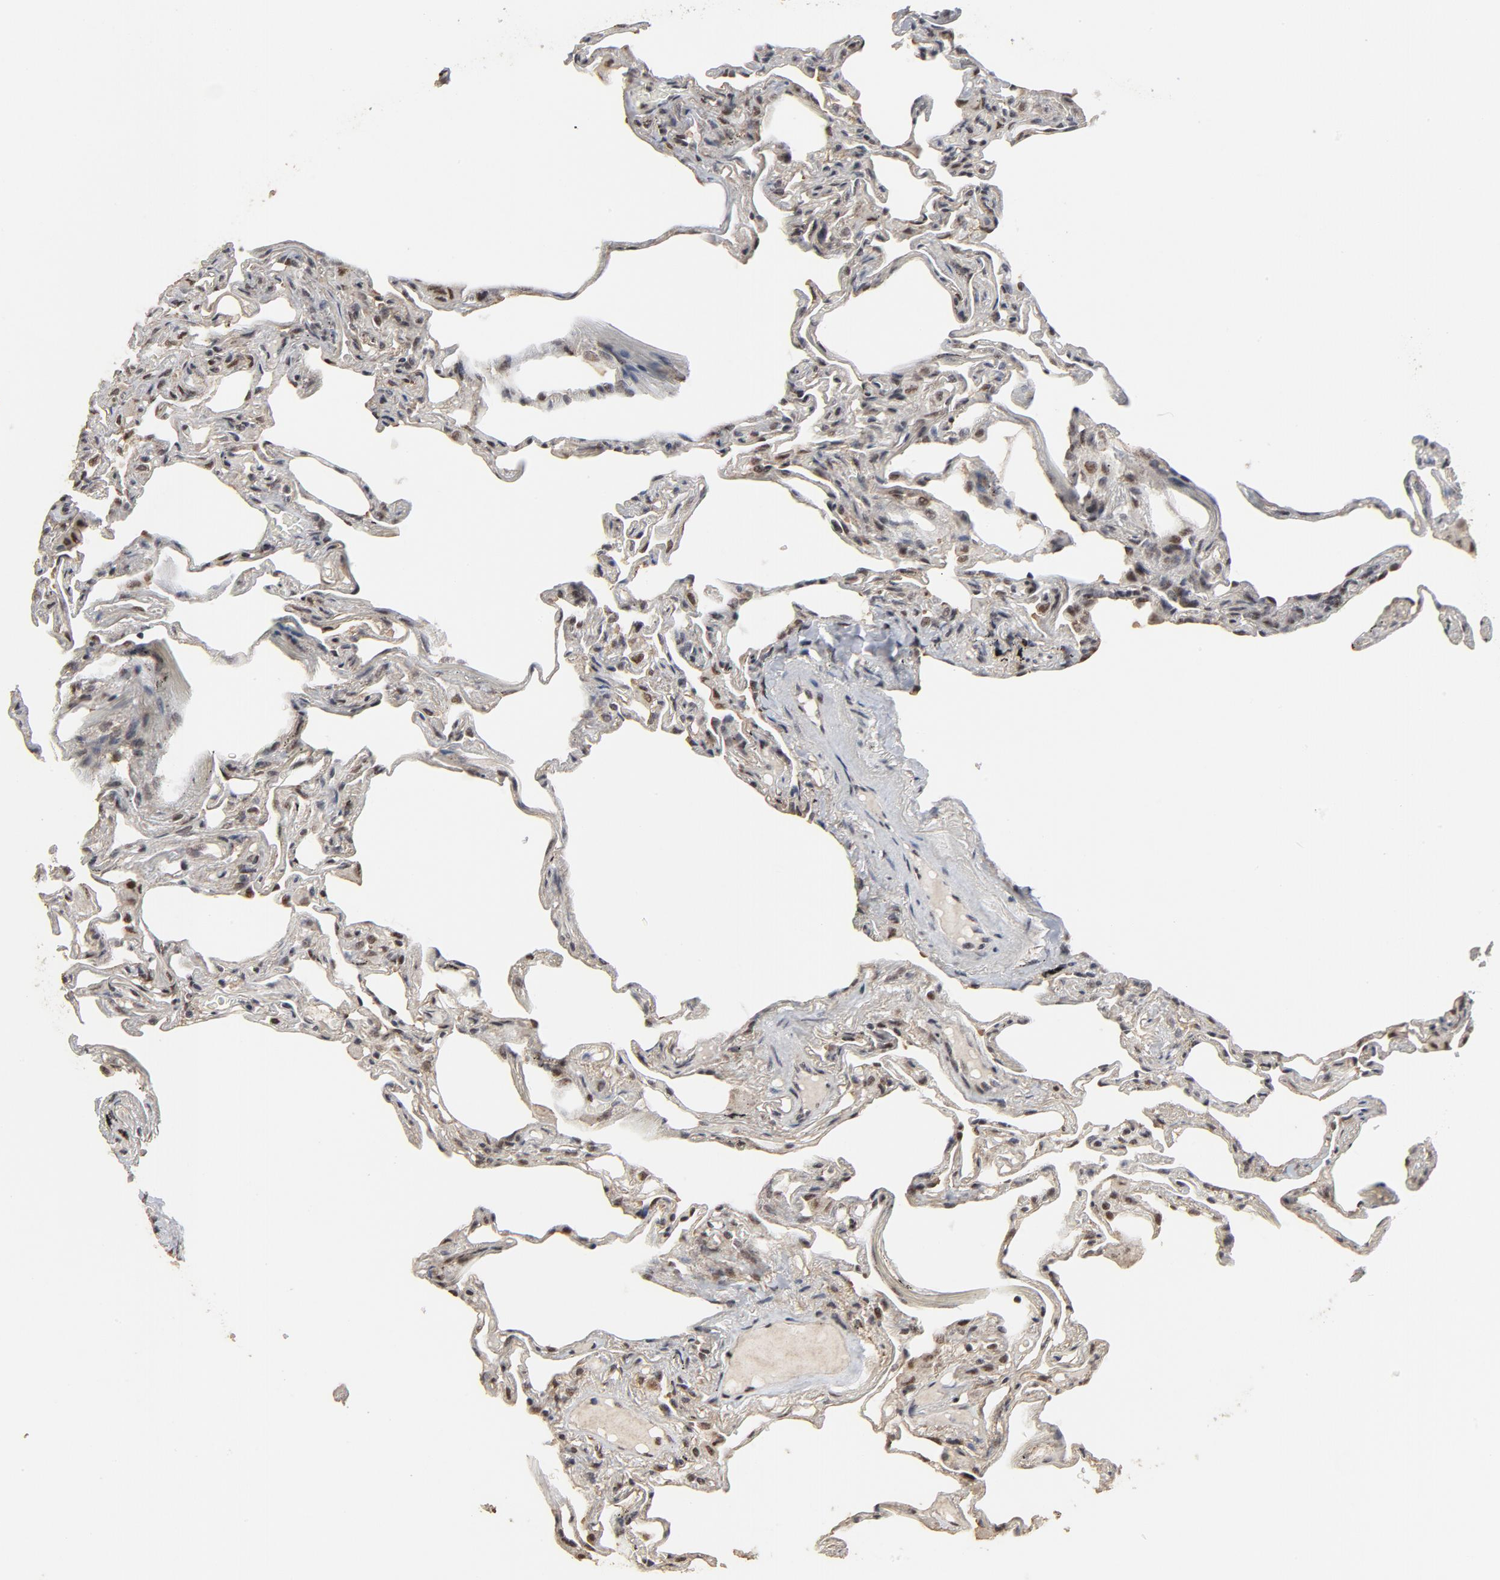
{"staining": {"intensity": "strong", "quantity": ">75%", "location": "cytoplasmic/membranous,nuclear"}, "tissue": "lung", "cell_type": "Alveolar cells", "image_type": "normal", "snomed": [{"axis": "morphology", "description": "Normal tissue, NOS"}, {"axis": "morphology", "description": "Inflammation, NOS"}, {"axis": "topography", "description": "Lung"}], "caption": "A histopathology image of human lung stained for a protein reveals strong cytoplasmic/membranous,nuclear brown staining in alveolar cells. (Brightfield microscopy of DAB IHC at high magnification).", "gene": "TP53RK", "patient": {"sex": "male", "age": 69}}